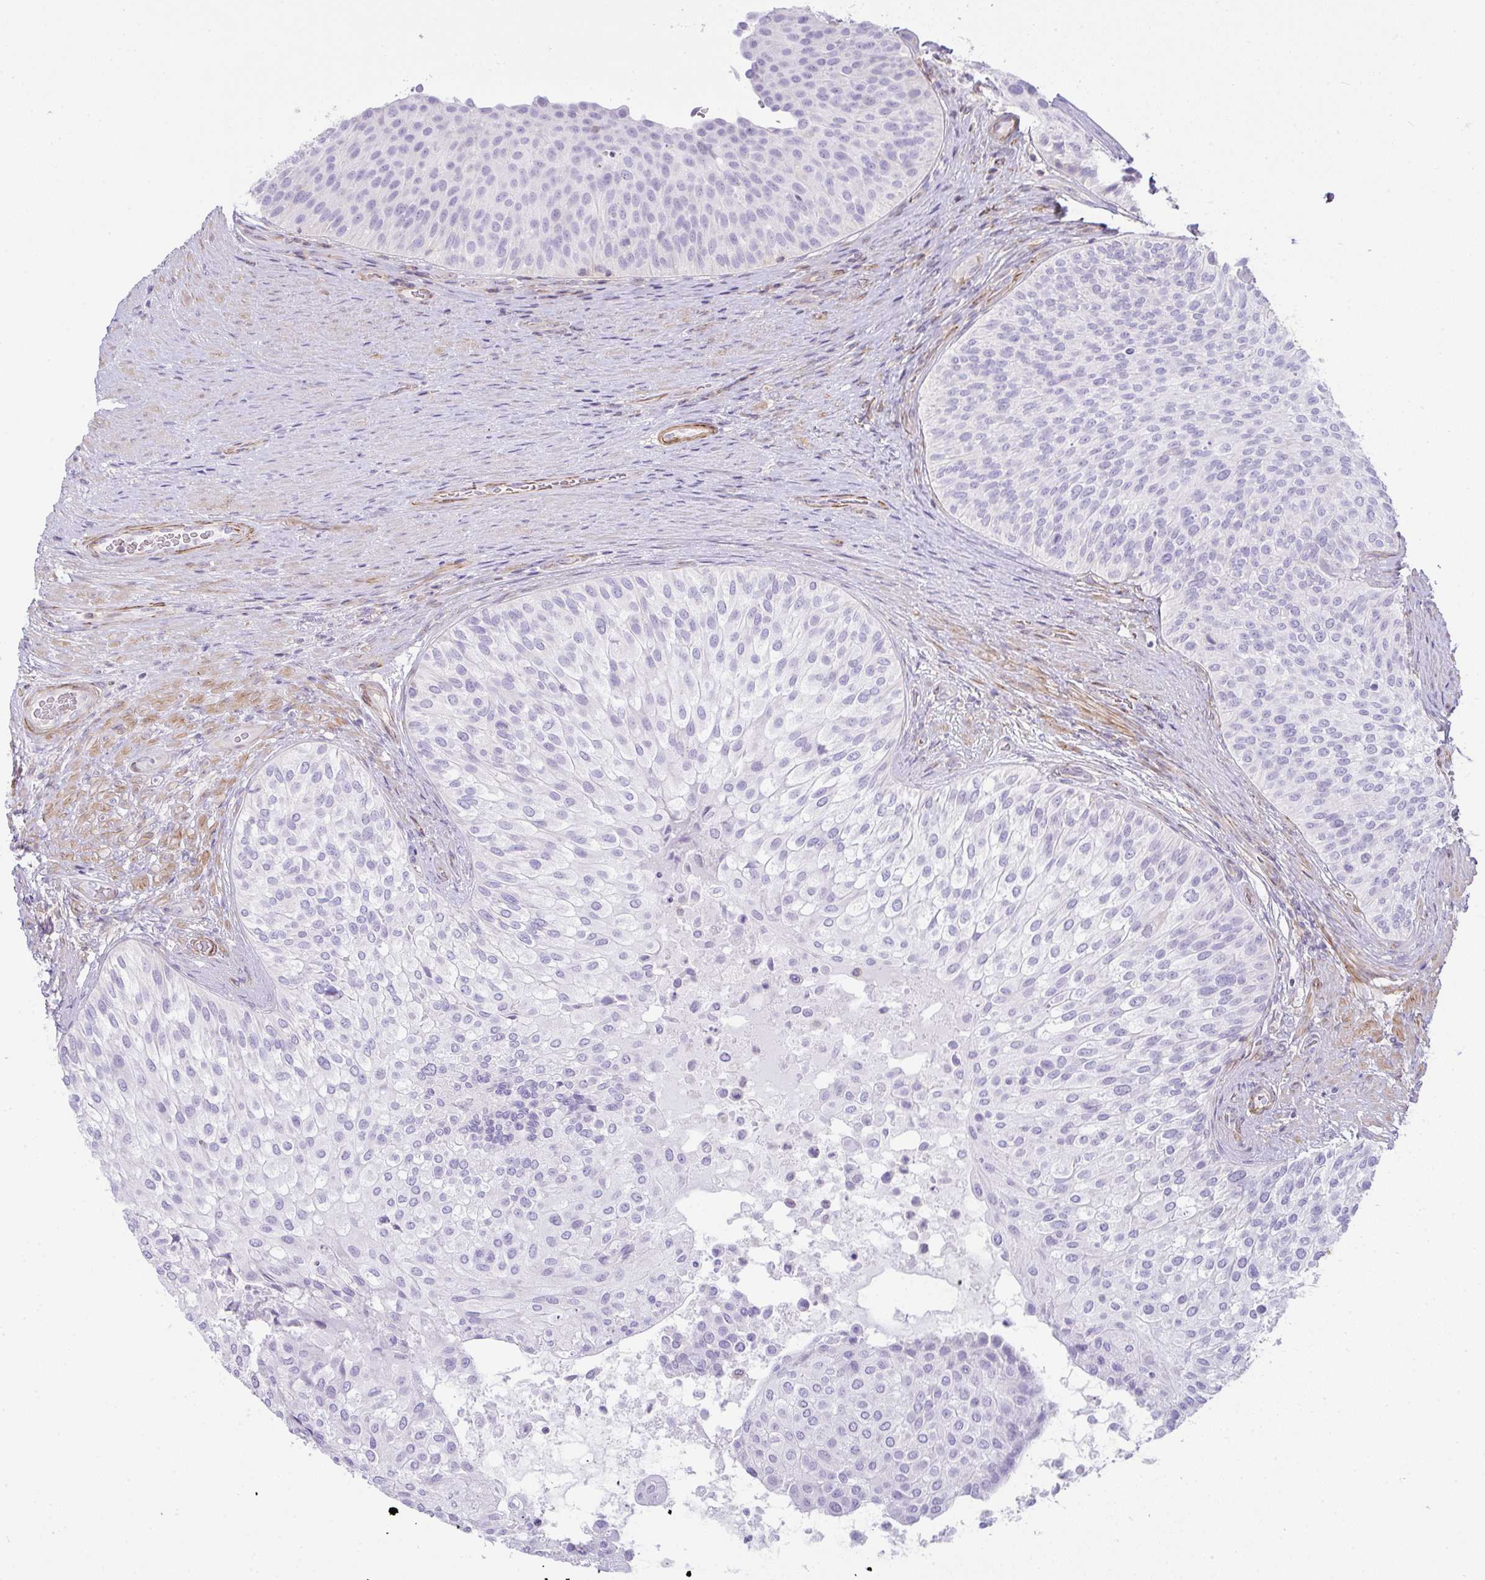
{"staining": {"intensity": "negative", "quantity": "none", "location": "none"}, "tissue": "urinary bladder", "cell_type": "Urothelial cells", "image_type": "normal", "snomed": [{"axis": "morphology", "description": "Normal tissue, NOS"}, {"axis": "topography", "description": "Urinary bladder"}, {"axis": "topography", "description": "Prostate"}], "caption": "IHC photomicrograph of benign human urinary bladder stained for a protein (brown), which reveals no expression in urothelial cells.", "gene": "CDRT15", "patient": {"sex": "male", "age": 77}}